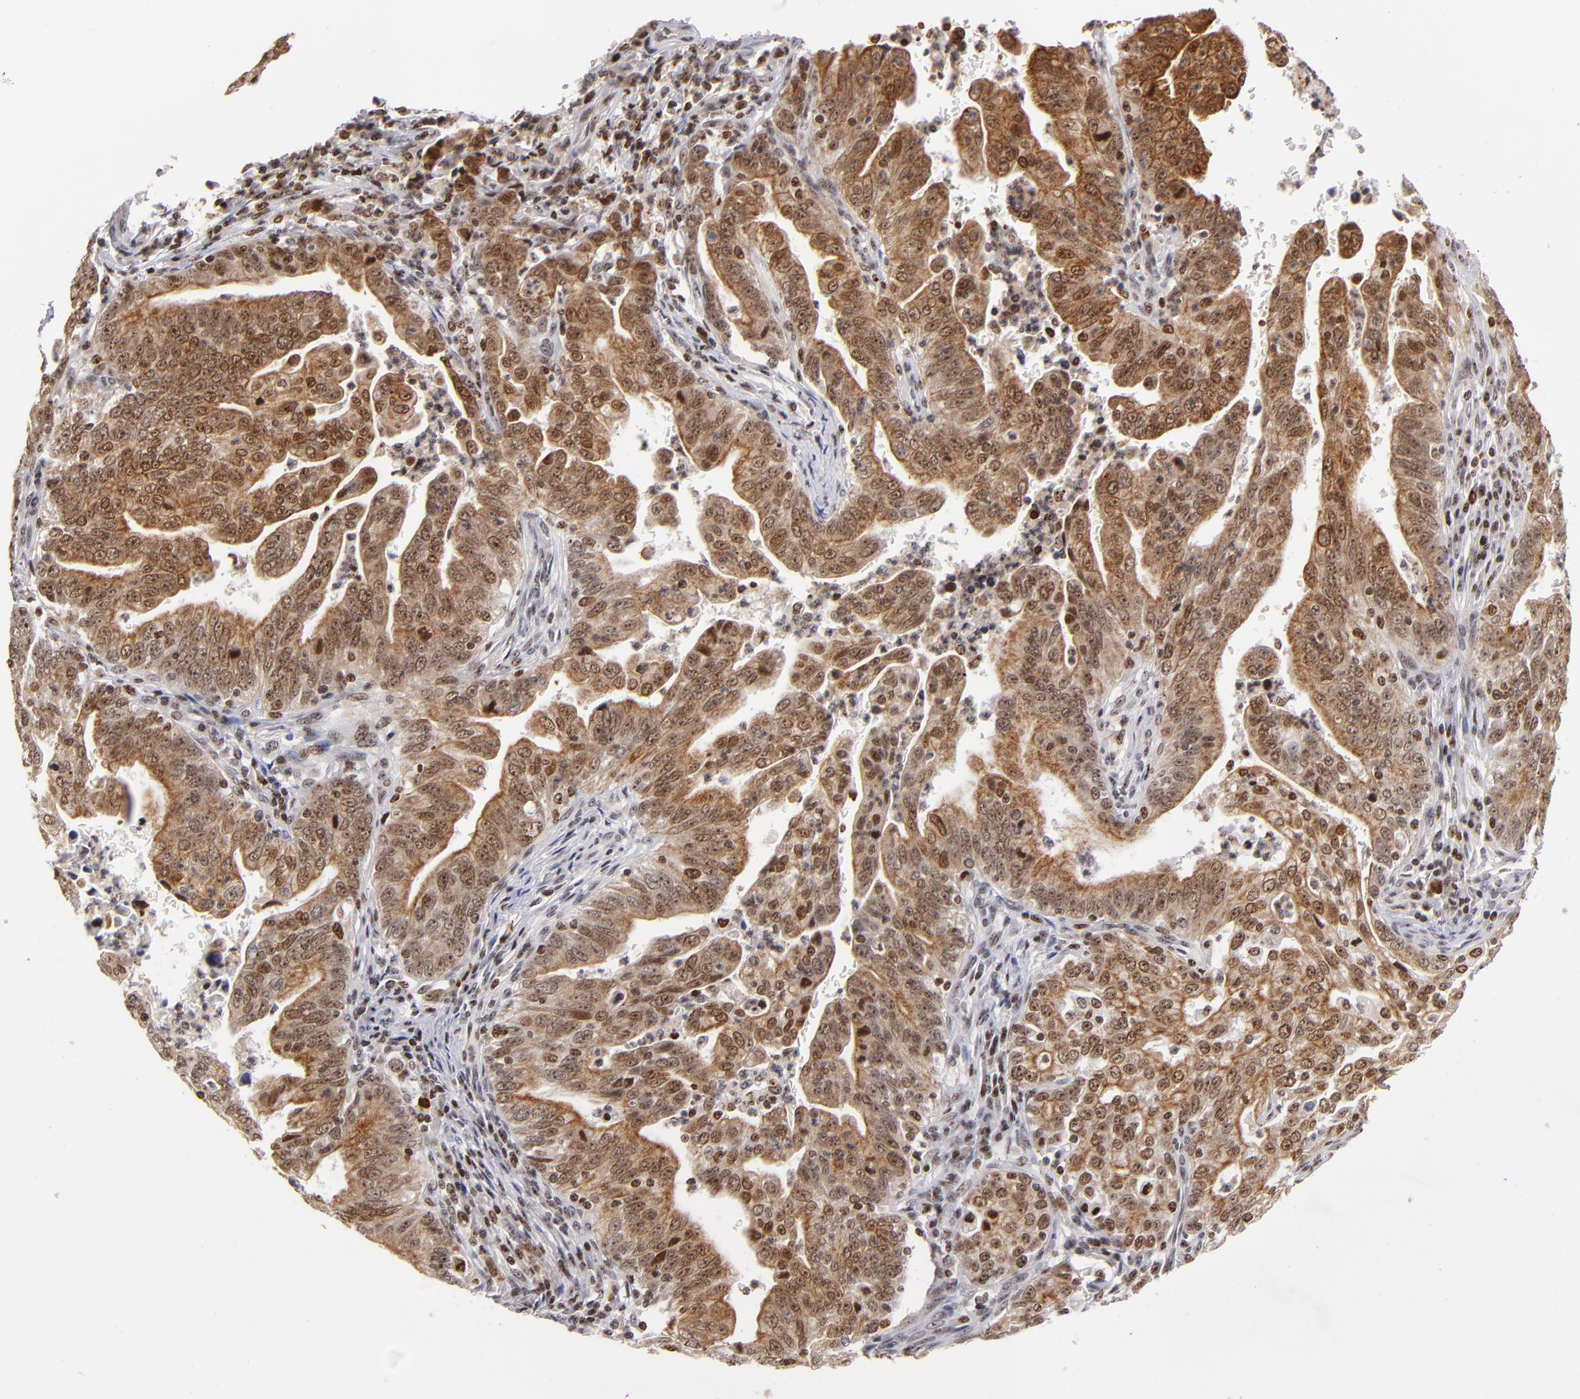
{"staining": {"intensity": "moderate", "quantity": ">75%", "location": "cytoplasmic/membranous,nuclear"}, "tissue": "stomach cancer", "cell_type": "Tumor cells", "image_type": "cancer", "snomed": [{"axis": "morphology", "description": "Adenocarcinoma, NOS"}, {"axis": "topography", "description": "Stomach, upper"}], "caption": "Immunohistochemical staining of stomach adenocarcinoma demonstrates moderate cytoplasmic/membranous and nuclear protein positivity in approximately >75% of tumor cells.", "gene": "PCNX4", "patient": {"sex": "female", "age": 50}}